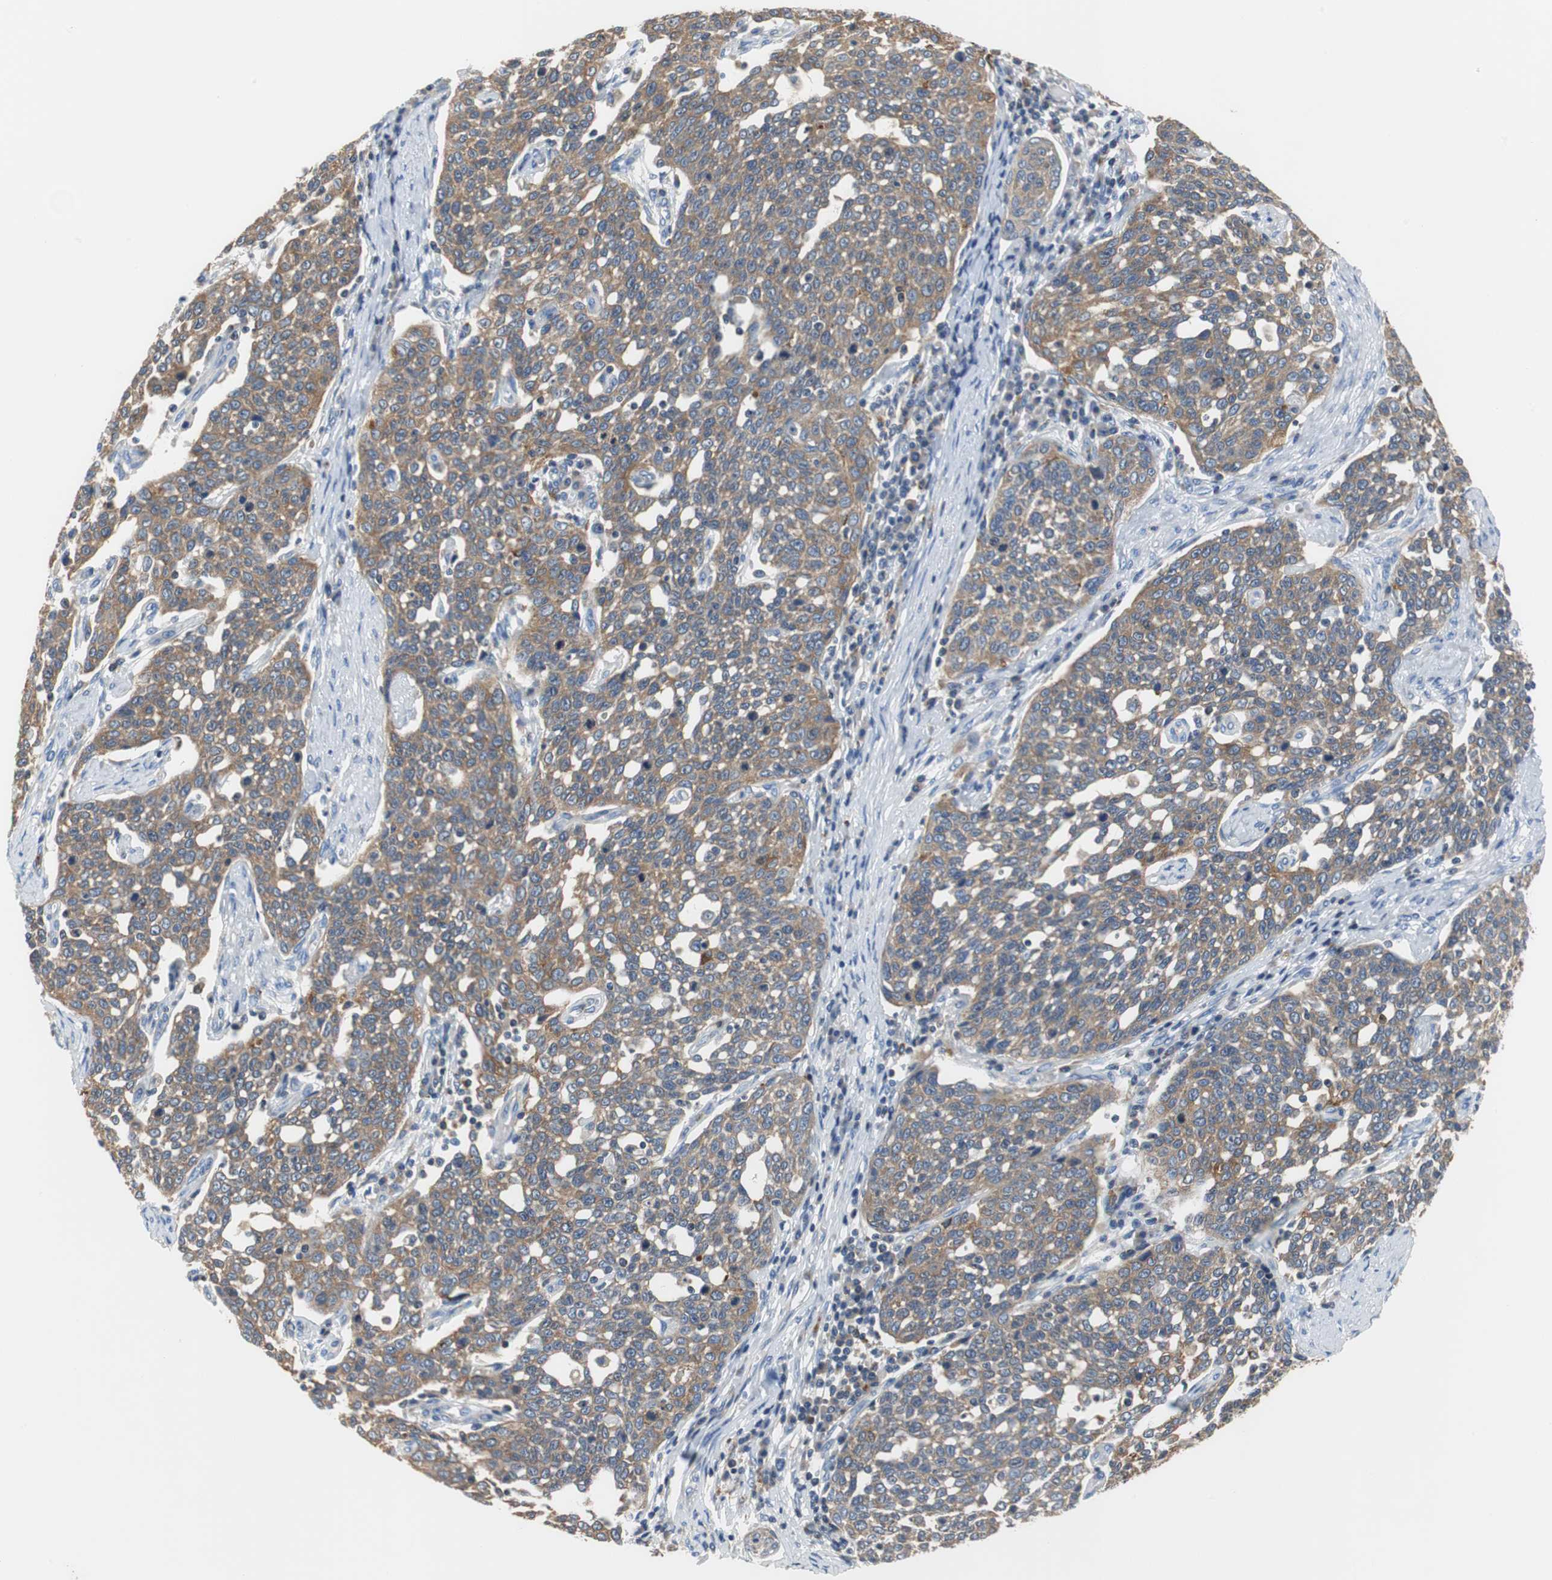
{"staining": {"intensity": "moderate", "quantity": ">75%", "location": "cytoplasmic/membranous"}, "tissue": "cervical cancer", "cell_type": "Tumor cells", "image_type": "cancer", "snomed": [{"axis": "morphology", "description": "Squamous cell carcinoma, NOS"}, {"axis": "topography", "description": "Cervix"}], "caption": "Squamous cell carcinoma (cervical) was stained to show a protein in brown. There is medium levels of moderate cytoplasmic/membranous expression in approximately >75% of tumor cells. Nuclei are stained in blue.", "gene": "VAMP8", "patient": {"sex": "female", "age": 34}}